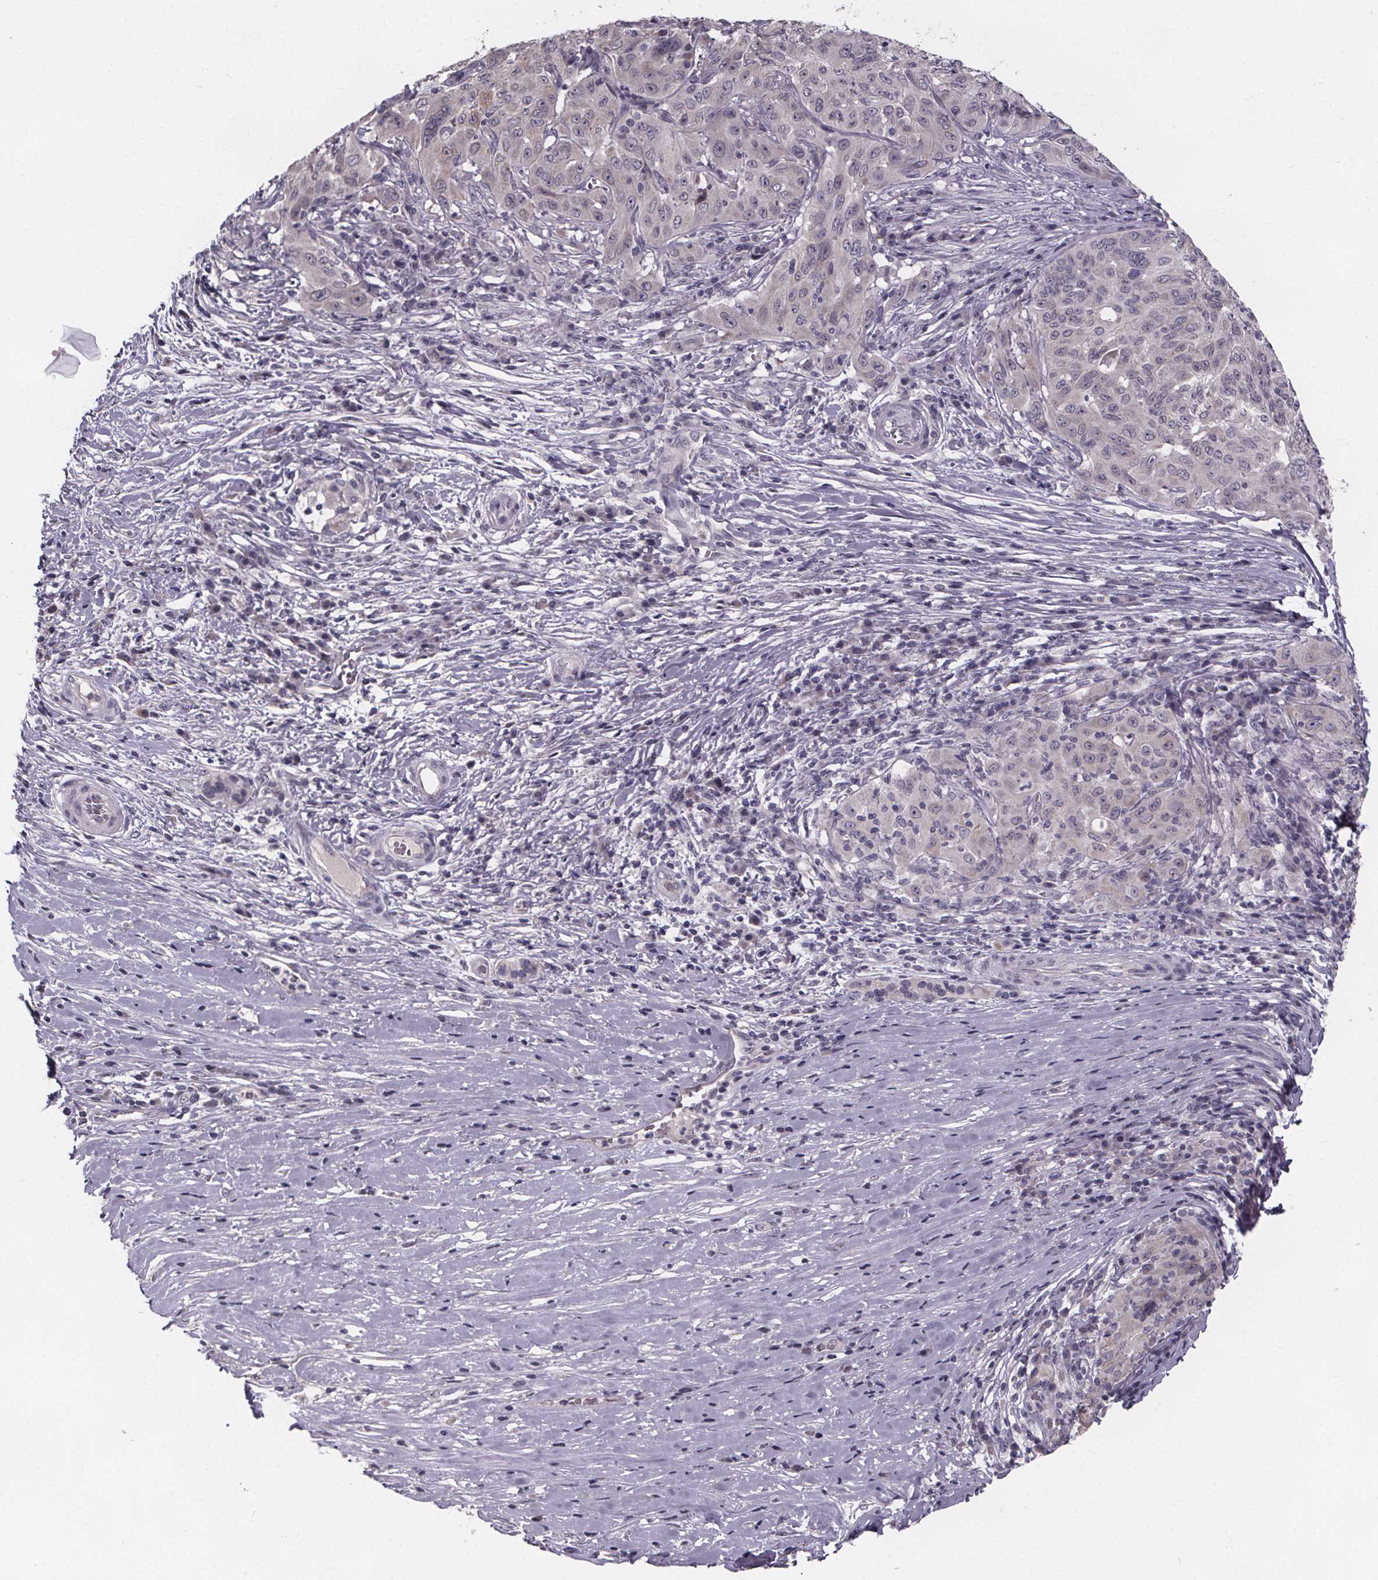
{"staining": {"intensity": "negative", "quantity": "none", "location": "none"}, "tissue": "pancreatic cancer", "cell_type": "Tumor cells", "image_type": "cancer", "snomed": [{"axis": "morphology", "description": "Adenocarcinoma, NOS"}, {"axis": "topography", "description": "Pancreas"}], "caption": "Pancreatic adenocarcinoma stained for a protein using immunohistochemistry displays no staining tumor cells.", "gene": "FAM181B", "patient": {"sex": "male", "age": 63}}